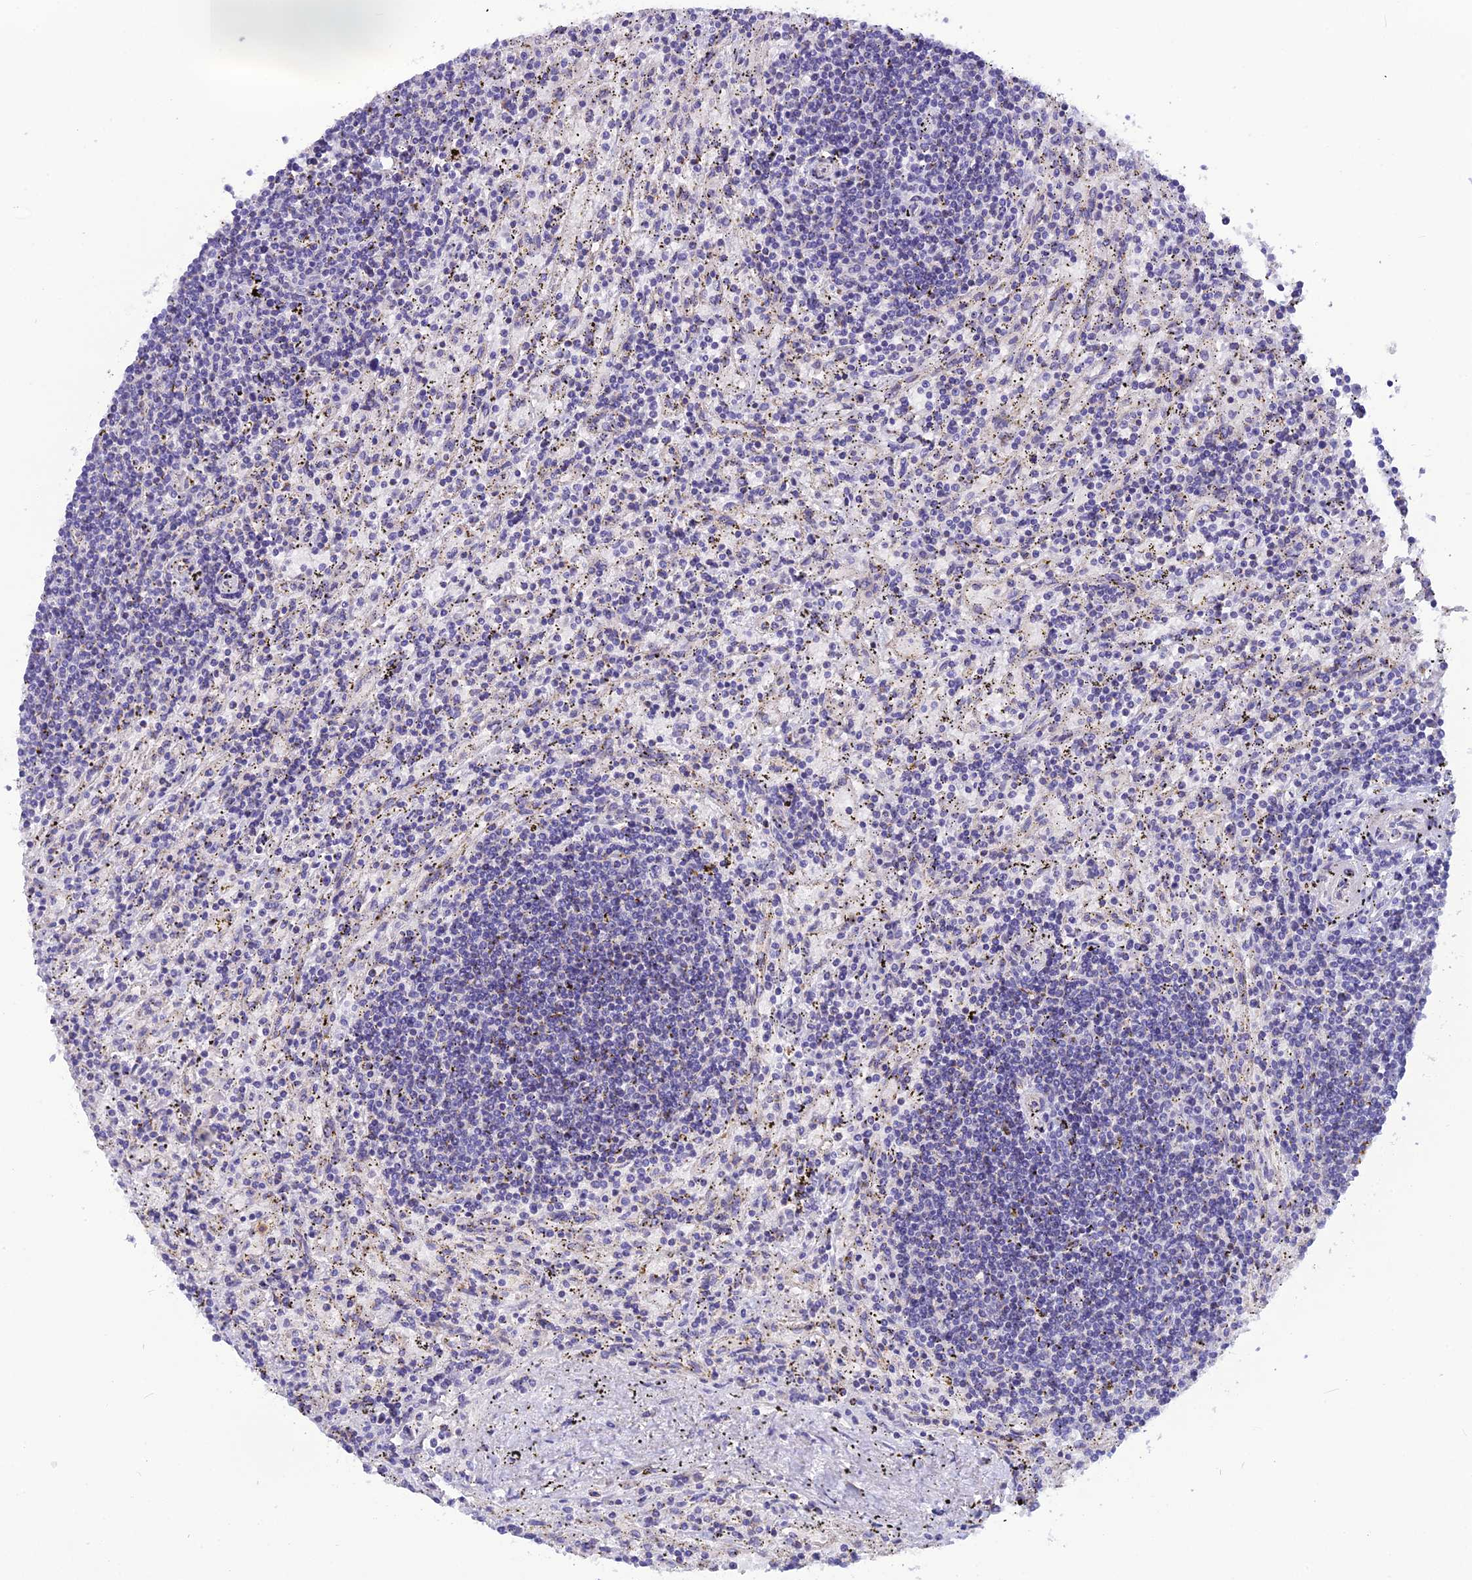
{"staining": {"intensity": "negative", "quantity": "none", "location": "none"}, "tissue": "lymphoma", "cell_type": "Tumor cells", "image_type": "cancer", "snomed": [{"axis": "morphology", "description": "Malignant lymphoma, non-Hodgkin's type, Low grade"}, {"axis": "topography", "description": "Spleen"}], "caption": "IHC photomicrograph of neoplastic tissue: human malignant lymphoma, non-Hodgkin's type (low-grade) stained with DAB exhibits no significant protein expression in tumor cells.", "gene": "POMGNT1", "patient": {"sex": "male", "age": 76}}